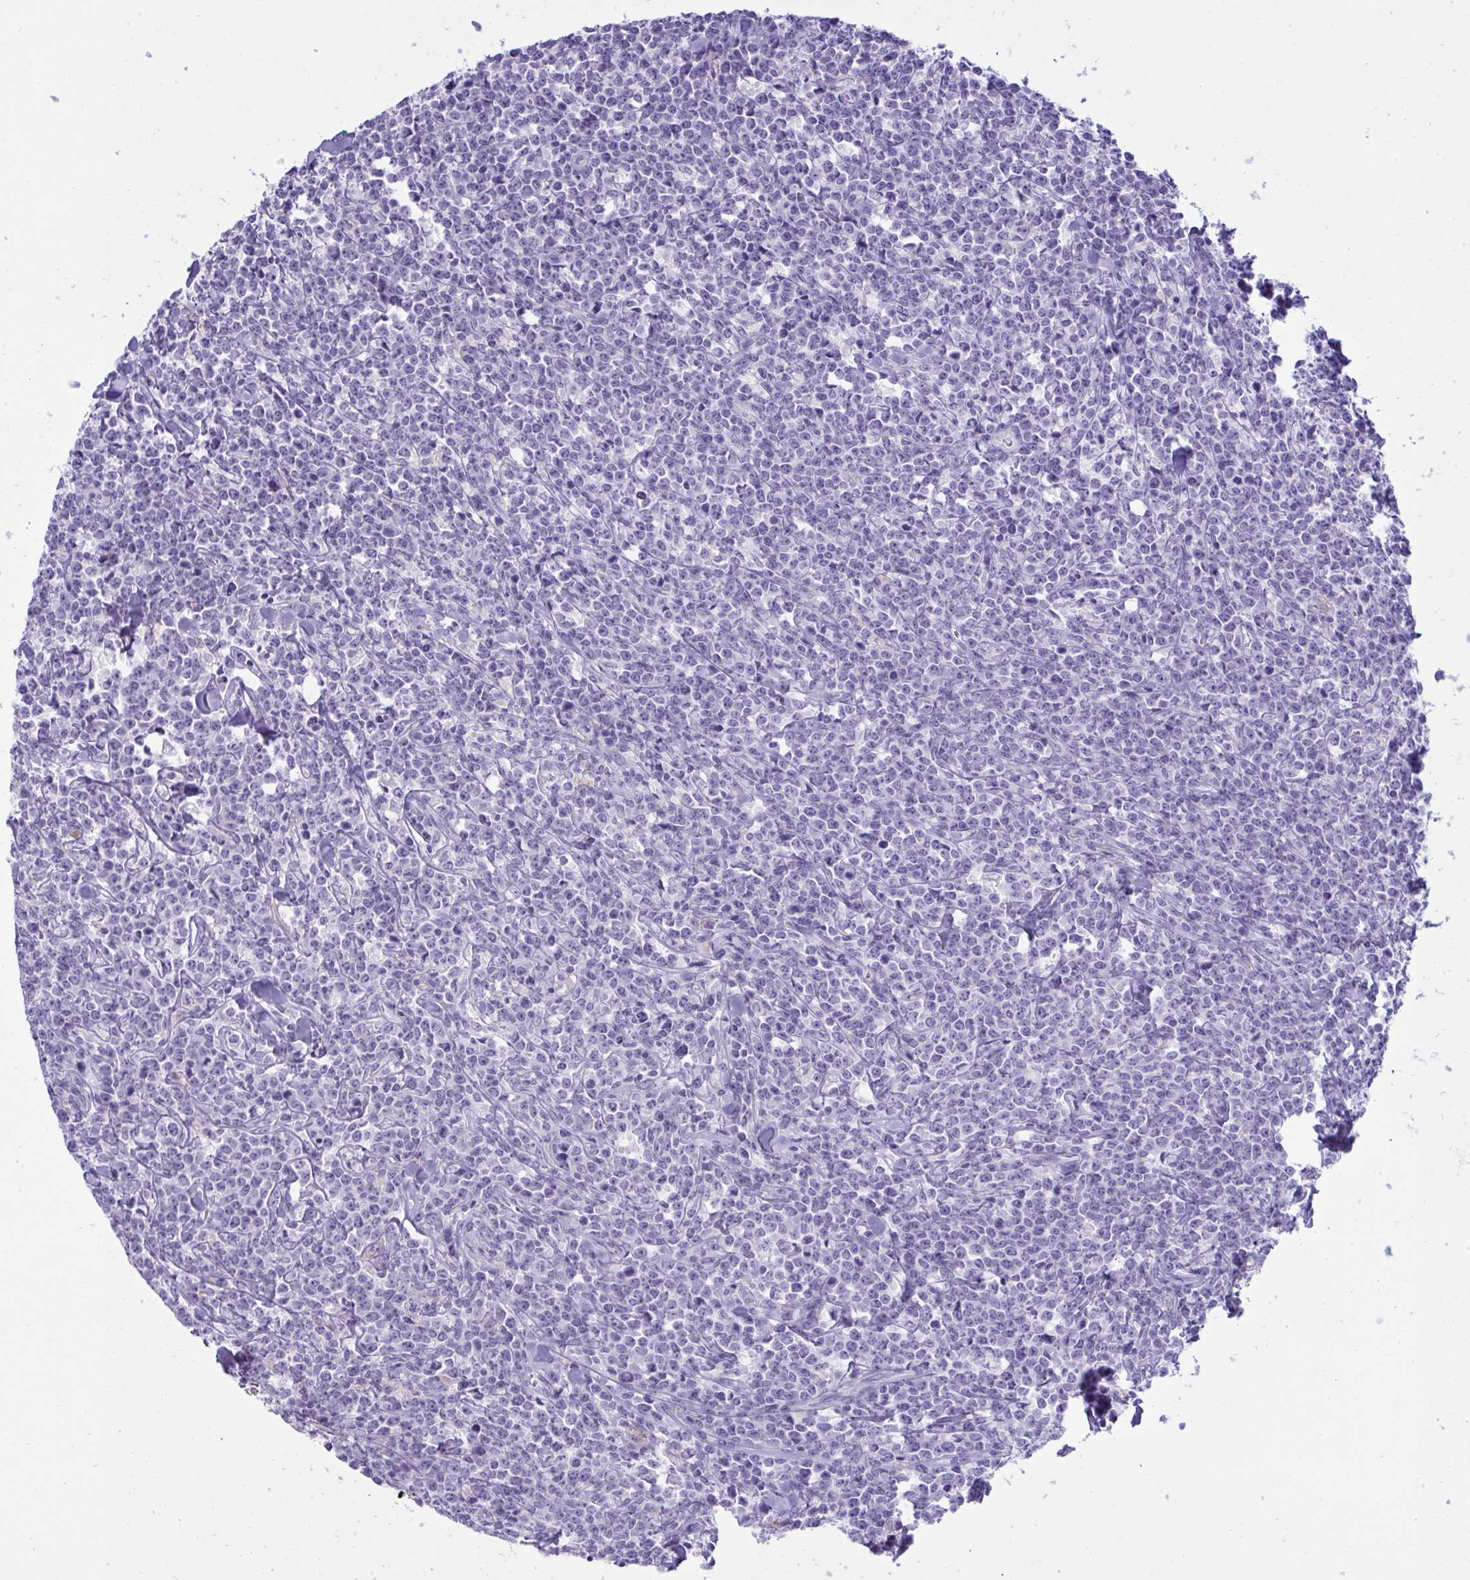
{"staining": {"intensity": "negative", "quantity": "none", "location": "none"}, "tissue": "lymphoma", "cell_type": "Tumor cells", "image_type": "cancer", "snomed": [{"axis": "morphology", "description": "Malignant lymphoma, non-Hodgkin's type, High grade"}, {"axis": "topography", "description": "Small intestine"}], "caption": "This is a histopathology image of immunohistochemistry staining of lymphoma, which shows no expression in tumor cells. (DAB (3,3'-diaminobenzidine) immunohistochemistry visualized using brightfield microscopy, high magnification).", "gene": "GLB1L2", "patient": {"sex": "female", "age": 56}}